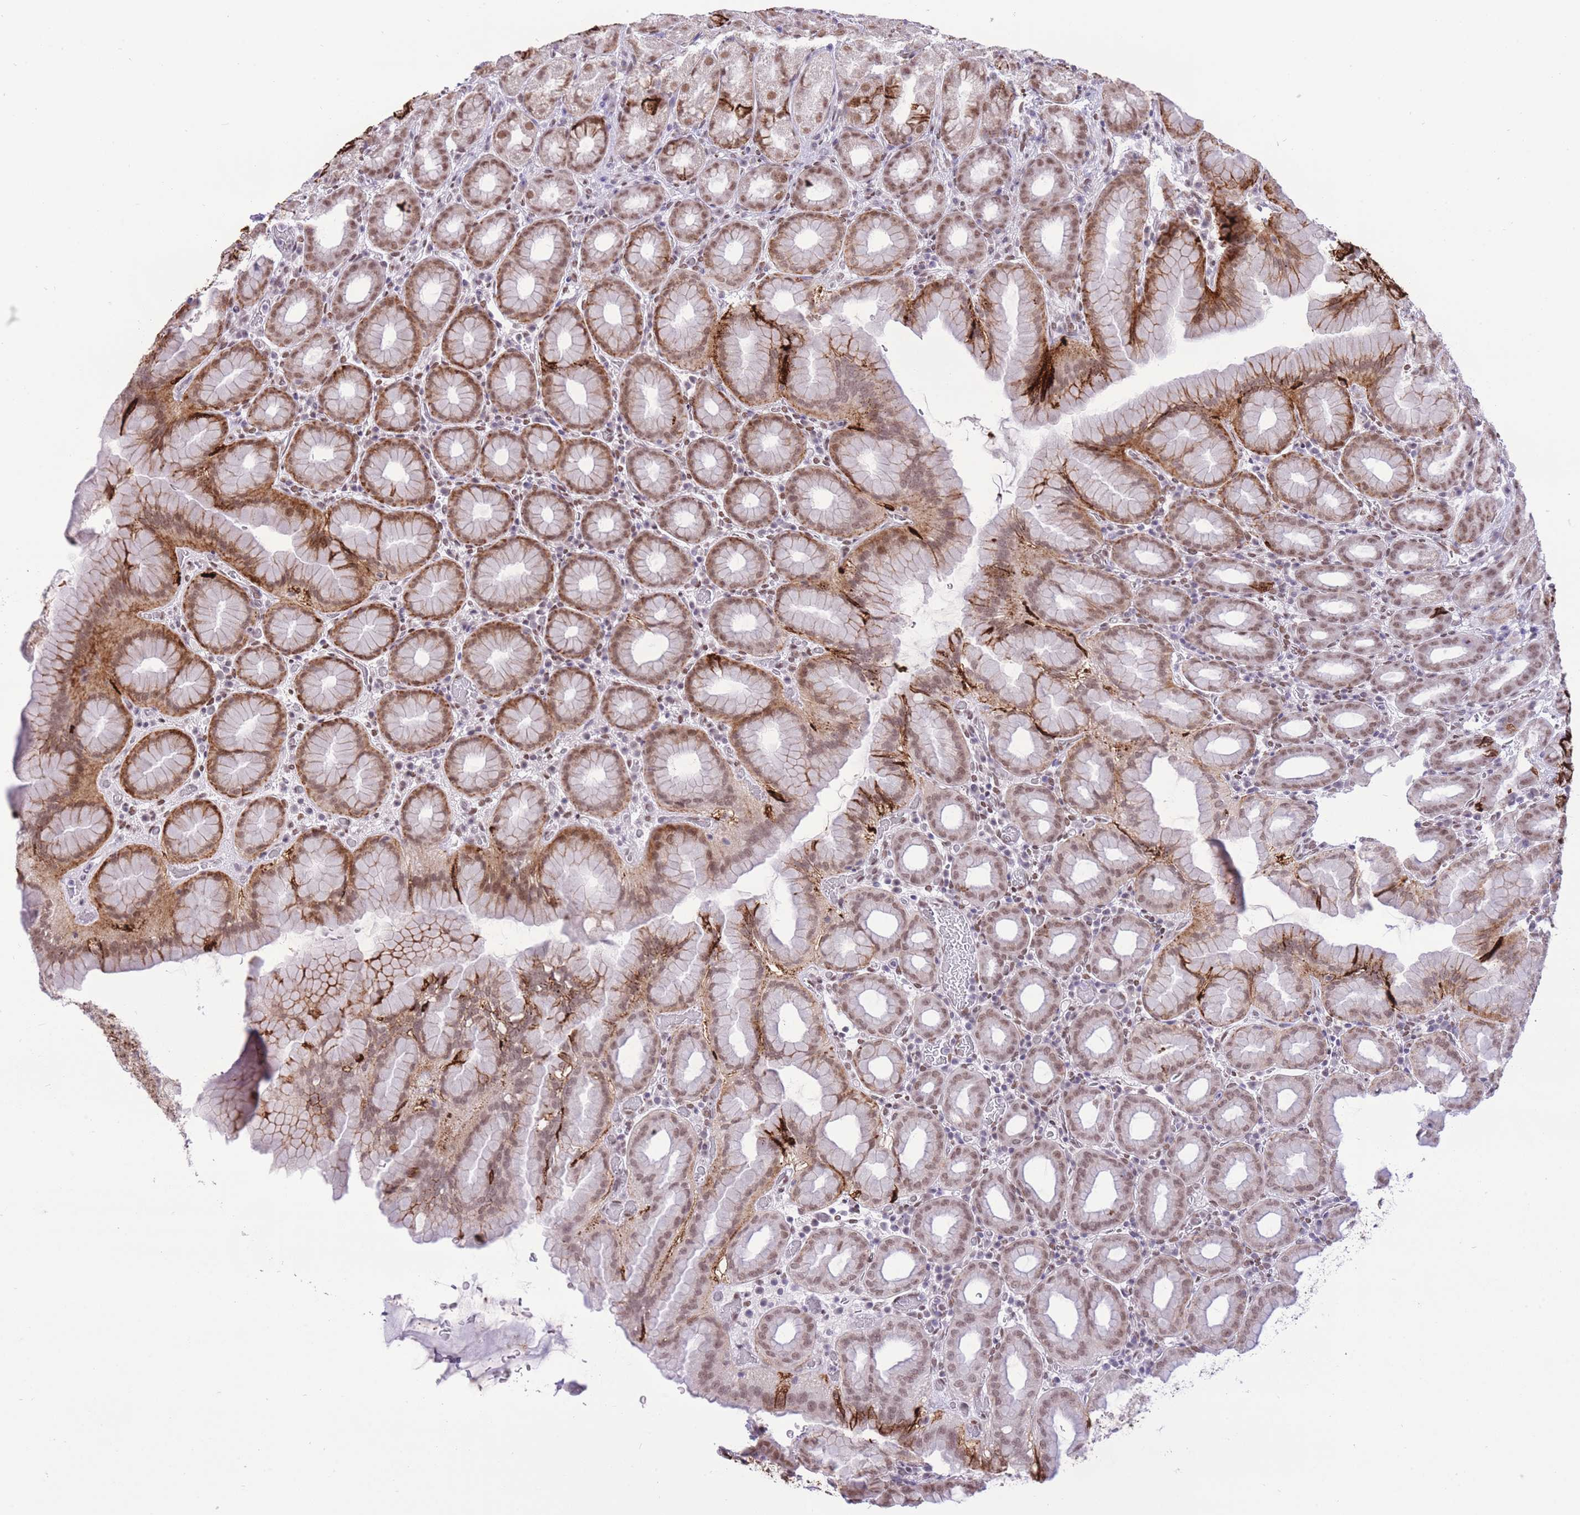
{"staining": {"intensity": "strong", "quantity": ">75%", "location": "cytoplasmic/membranous,nuclear"}, "tissue": "stomach", "cell_type": "Glandular cells", "image_type": "normal", "snomed": [{"axis": "morphology", "description": "Normal tissue, NOS"}, {"axis": "topography", "description": "Stomach, upper"}, {"axis": "topography", "description": "Stomach"}], "caption": "Immunohistochemical staining of normal stomach shows >75% levels of strong cytoplasmic/membranous,nuclear protein staining in about >75% of glandular cells.", "gene": "ZBED5", "patient": {"sex": "male", "age": 68}}